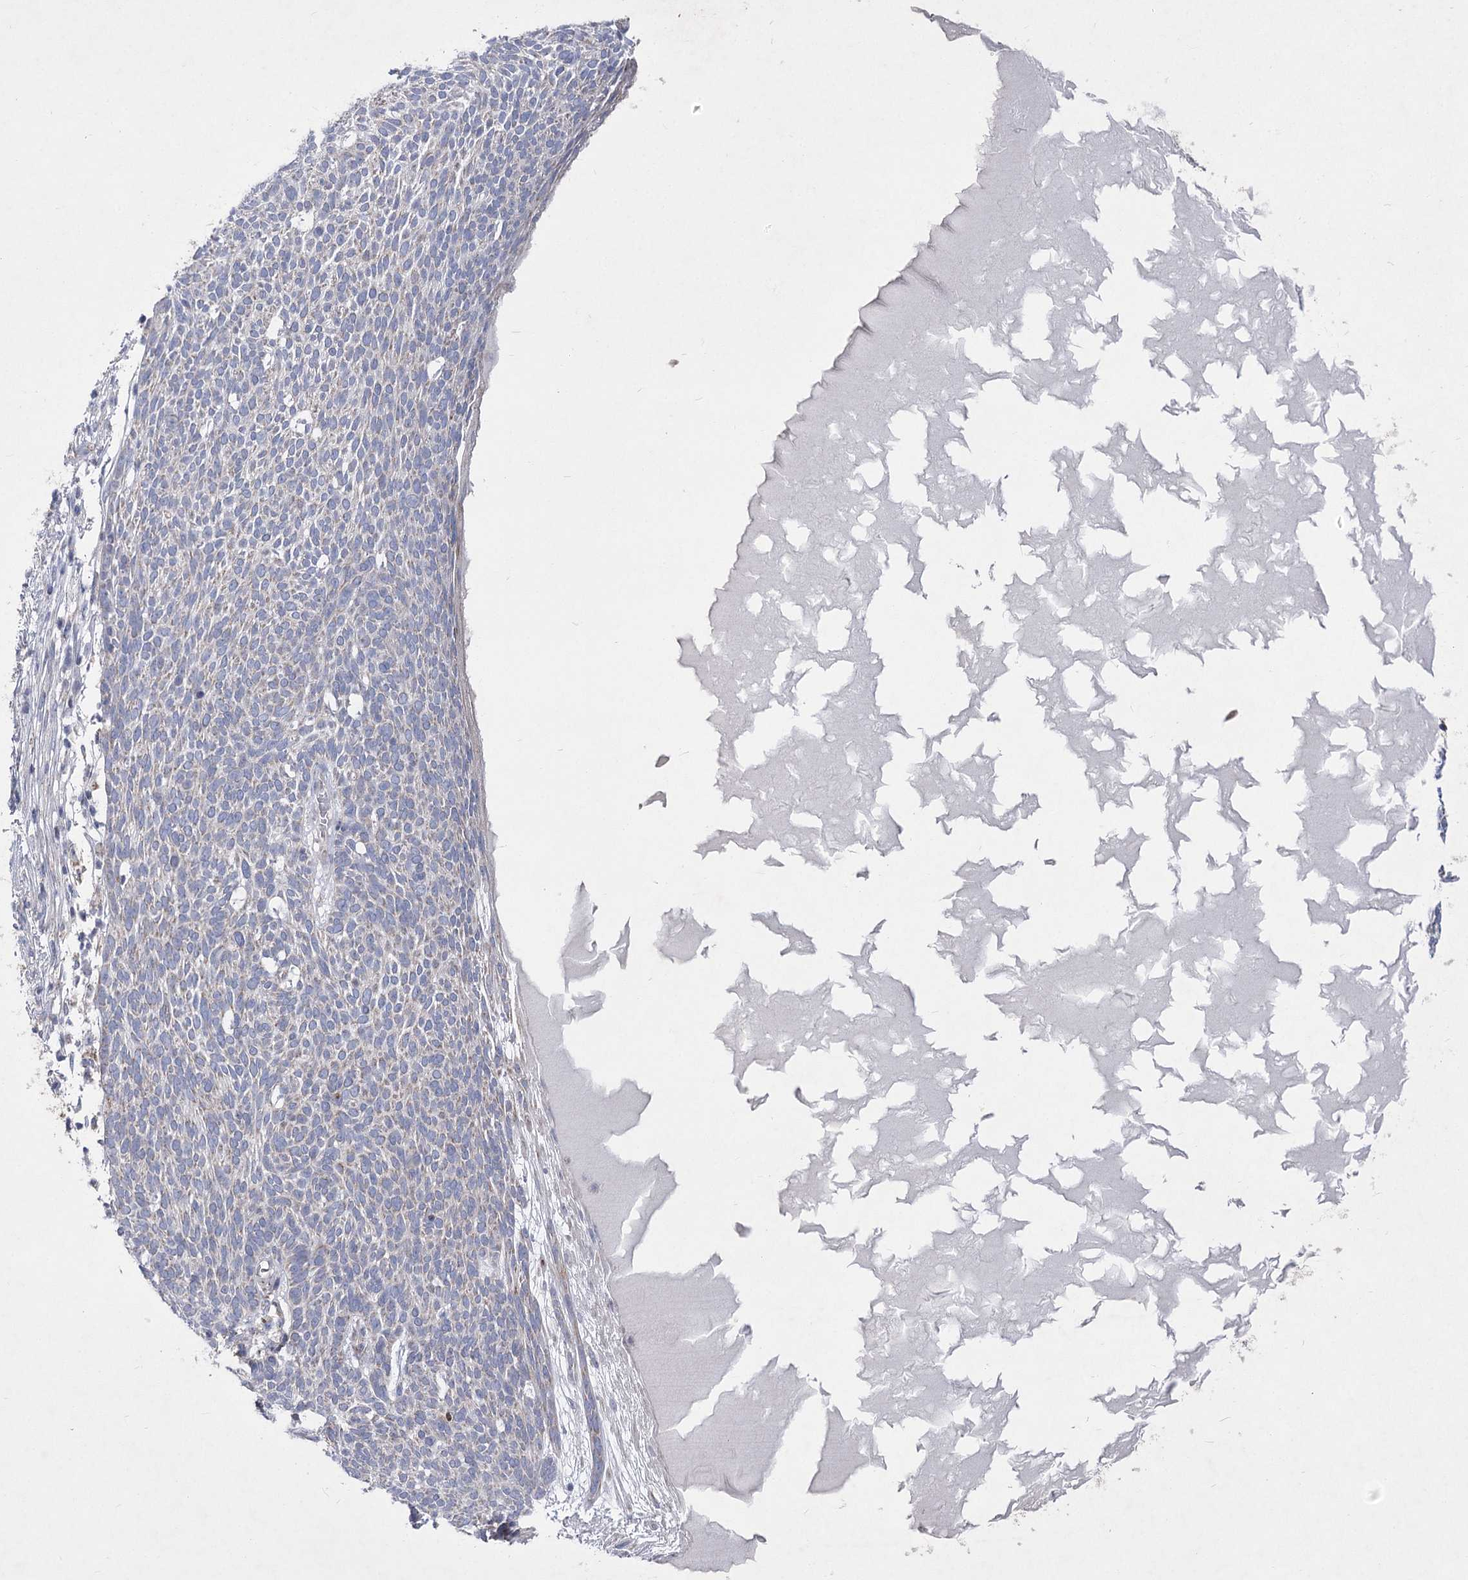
{"staining": {"intensity": "negative", "quantity": "none", "location": "none"}, "tissue": "skin cancer", "cell_type": "Tumor cells", "image_type": "cancer", "snomed": [{"axis": "morphology", "description": "Squamous cell carcinoma, NOS"}, {"axis": "topography", "description": "Skin"}], "caption": "DAB immunohistochemical staining of human skin squamous cell carcinoma exhibits no significant expression in tumor cells.", "gene": "PDHB", "patient": {"sex": "female", "age": 90}}